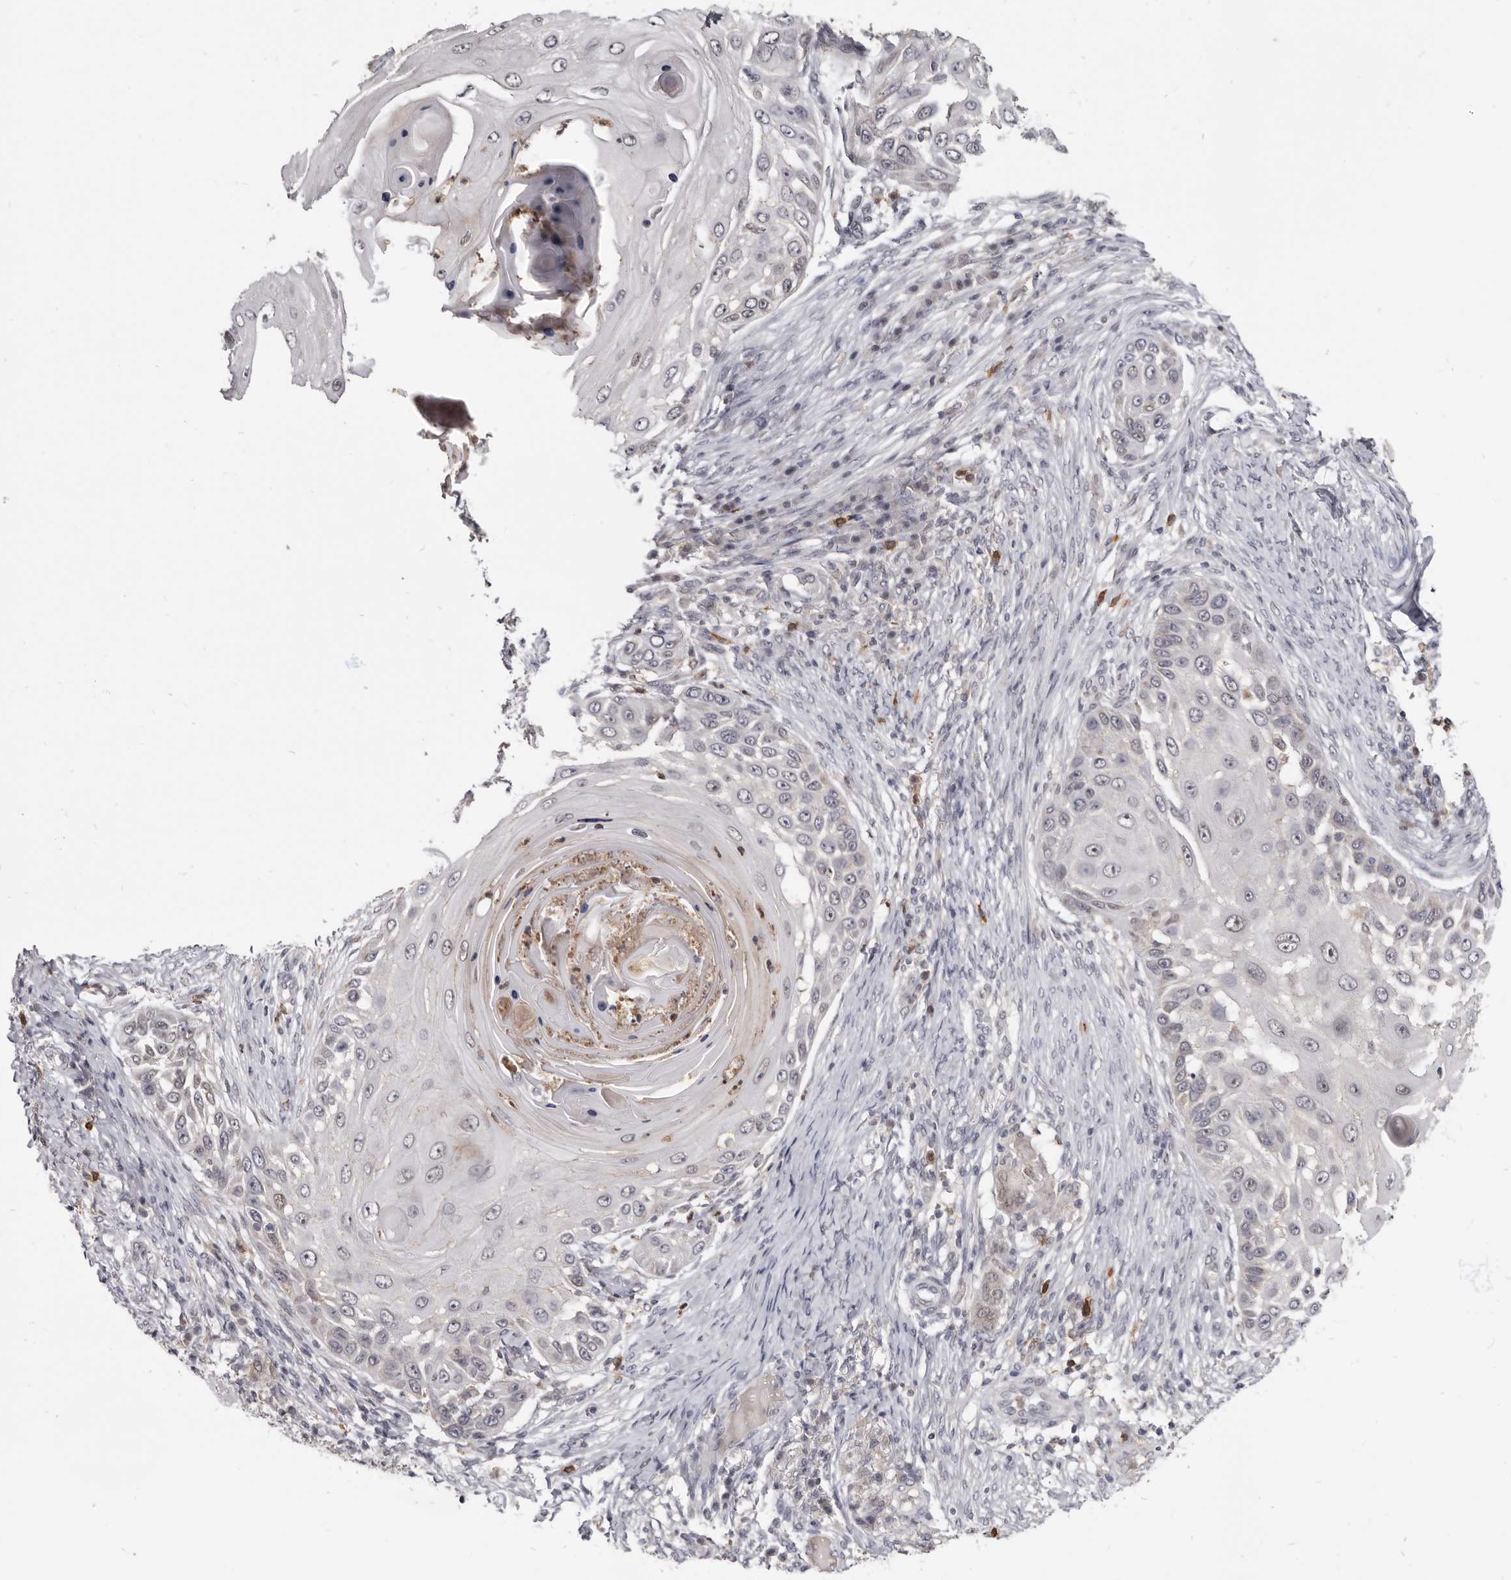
{"staining": {"intensity": "negative", "quantity": "none", "location": "none"}, "tissue": "skin cancer", "cell_type": "Tumor cells", "image_type": "cancer", "snomed": [{"axis": "morphology", "description": "Squamous cell carcinoma, NOS"}, {"axis": "topography", "description": "Skin"}], "caption": "Tumor cells show no significant protein positivity in skin cancer (squamous cell carcinoma). The staining is performed using DAB brown chromogen with nuclei counter-stained in using hematoxylin.", "gene": "CGN", "patient": {"sex": "female", "age": 44}}